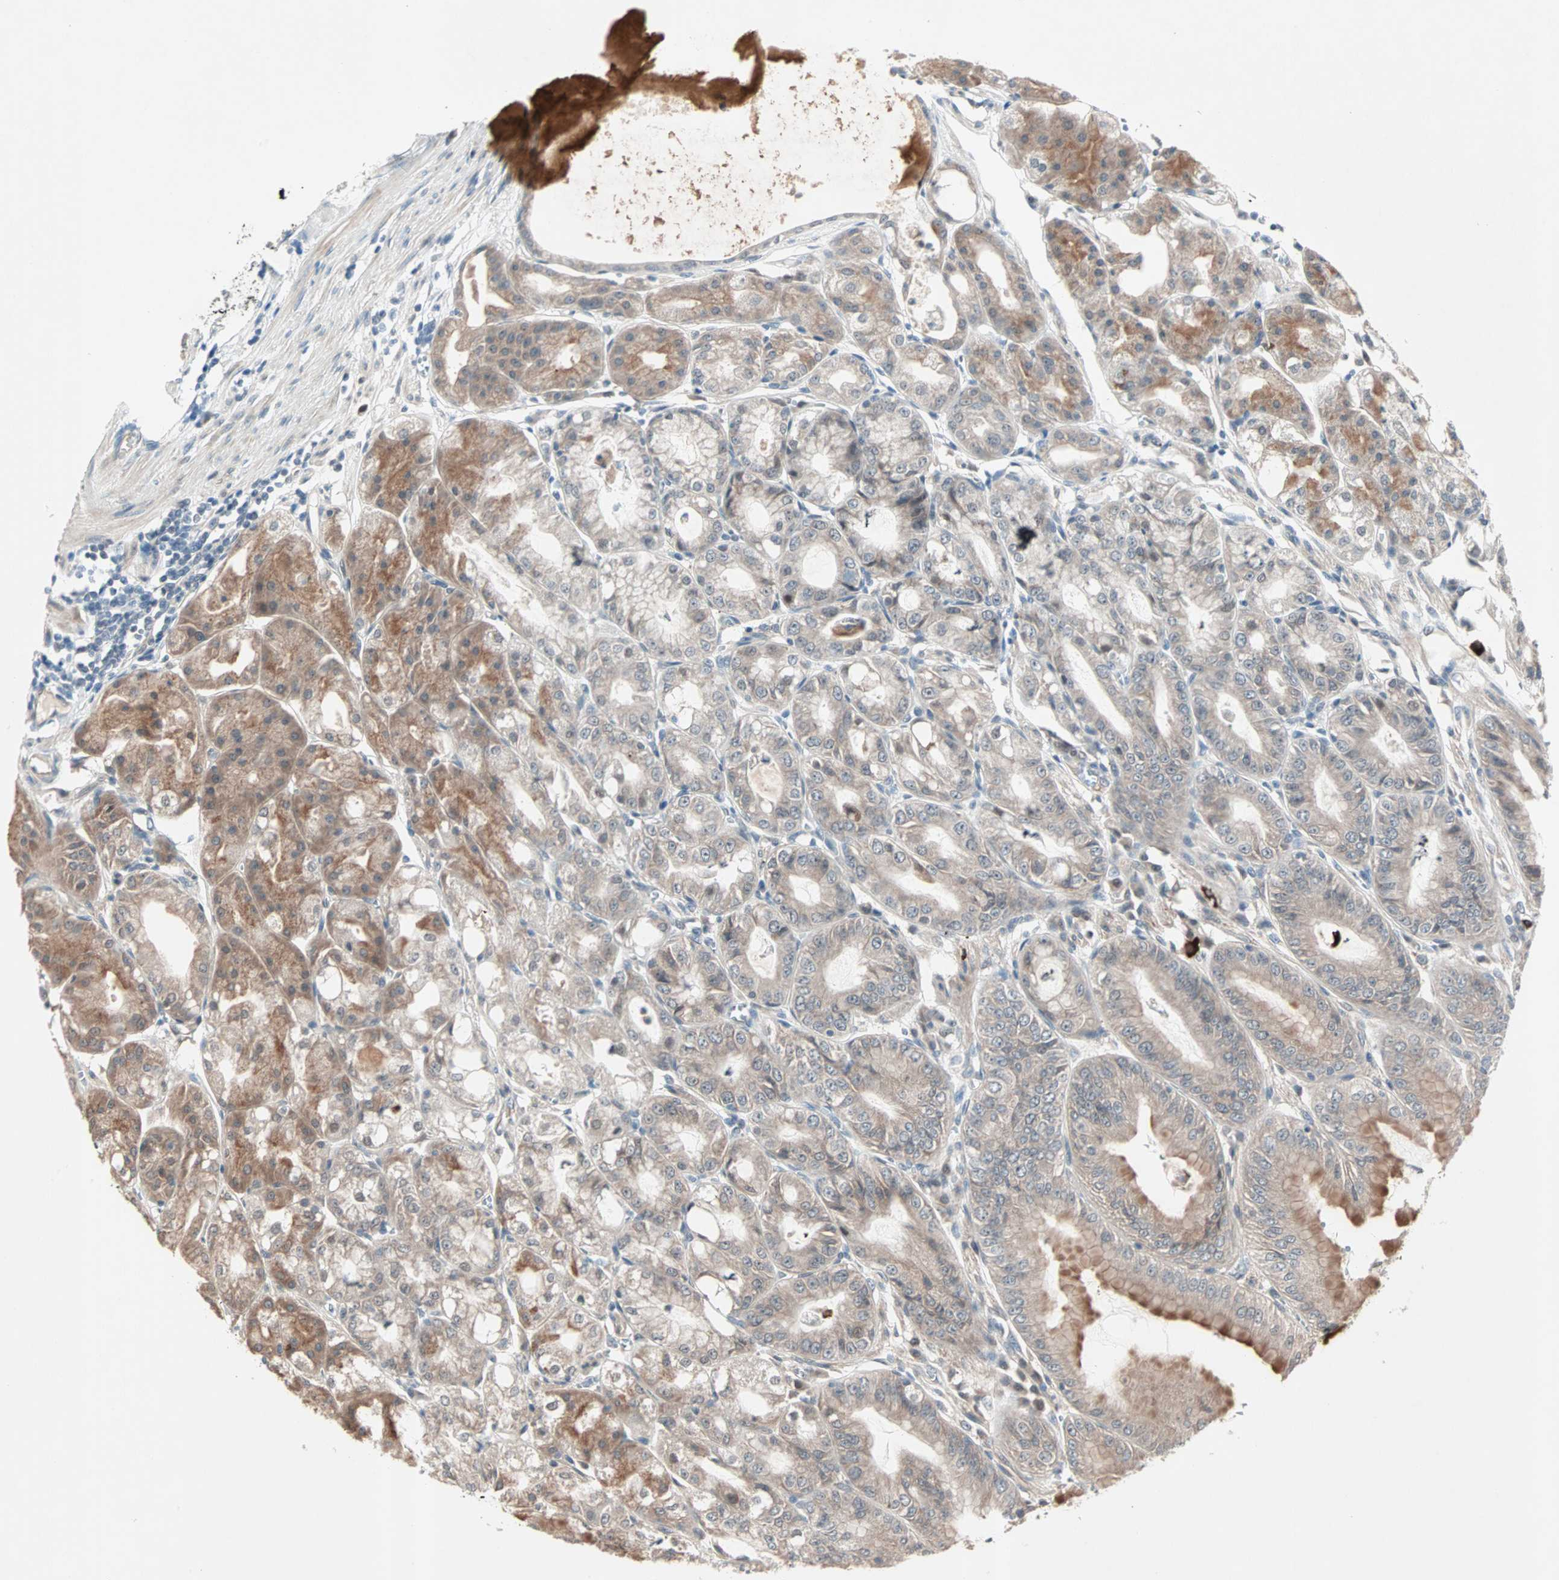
{"staining": {"intensity": "moderate", "quantity": "25%-75%", "location": "cytoplasmic/membranous"}, "tissue": "stomach", "cell_type": "Glandular cells", "image_type": "normal", "snomed": [{"axis": "morphology", "description": "Normal tissue, NOS"}, {"axis": "topography", "description": "Stomach, lower"}], "caption": "IHC of normal stomach shows medium levels of moderate cytoplasmic/membranous positivity in about 25%-75% of glandular cells.", "gene": "PGBD1", "patient": {"sex": "male", "age": 71}}